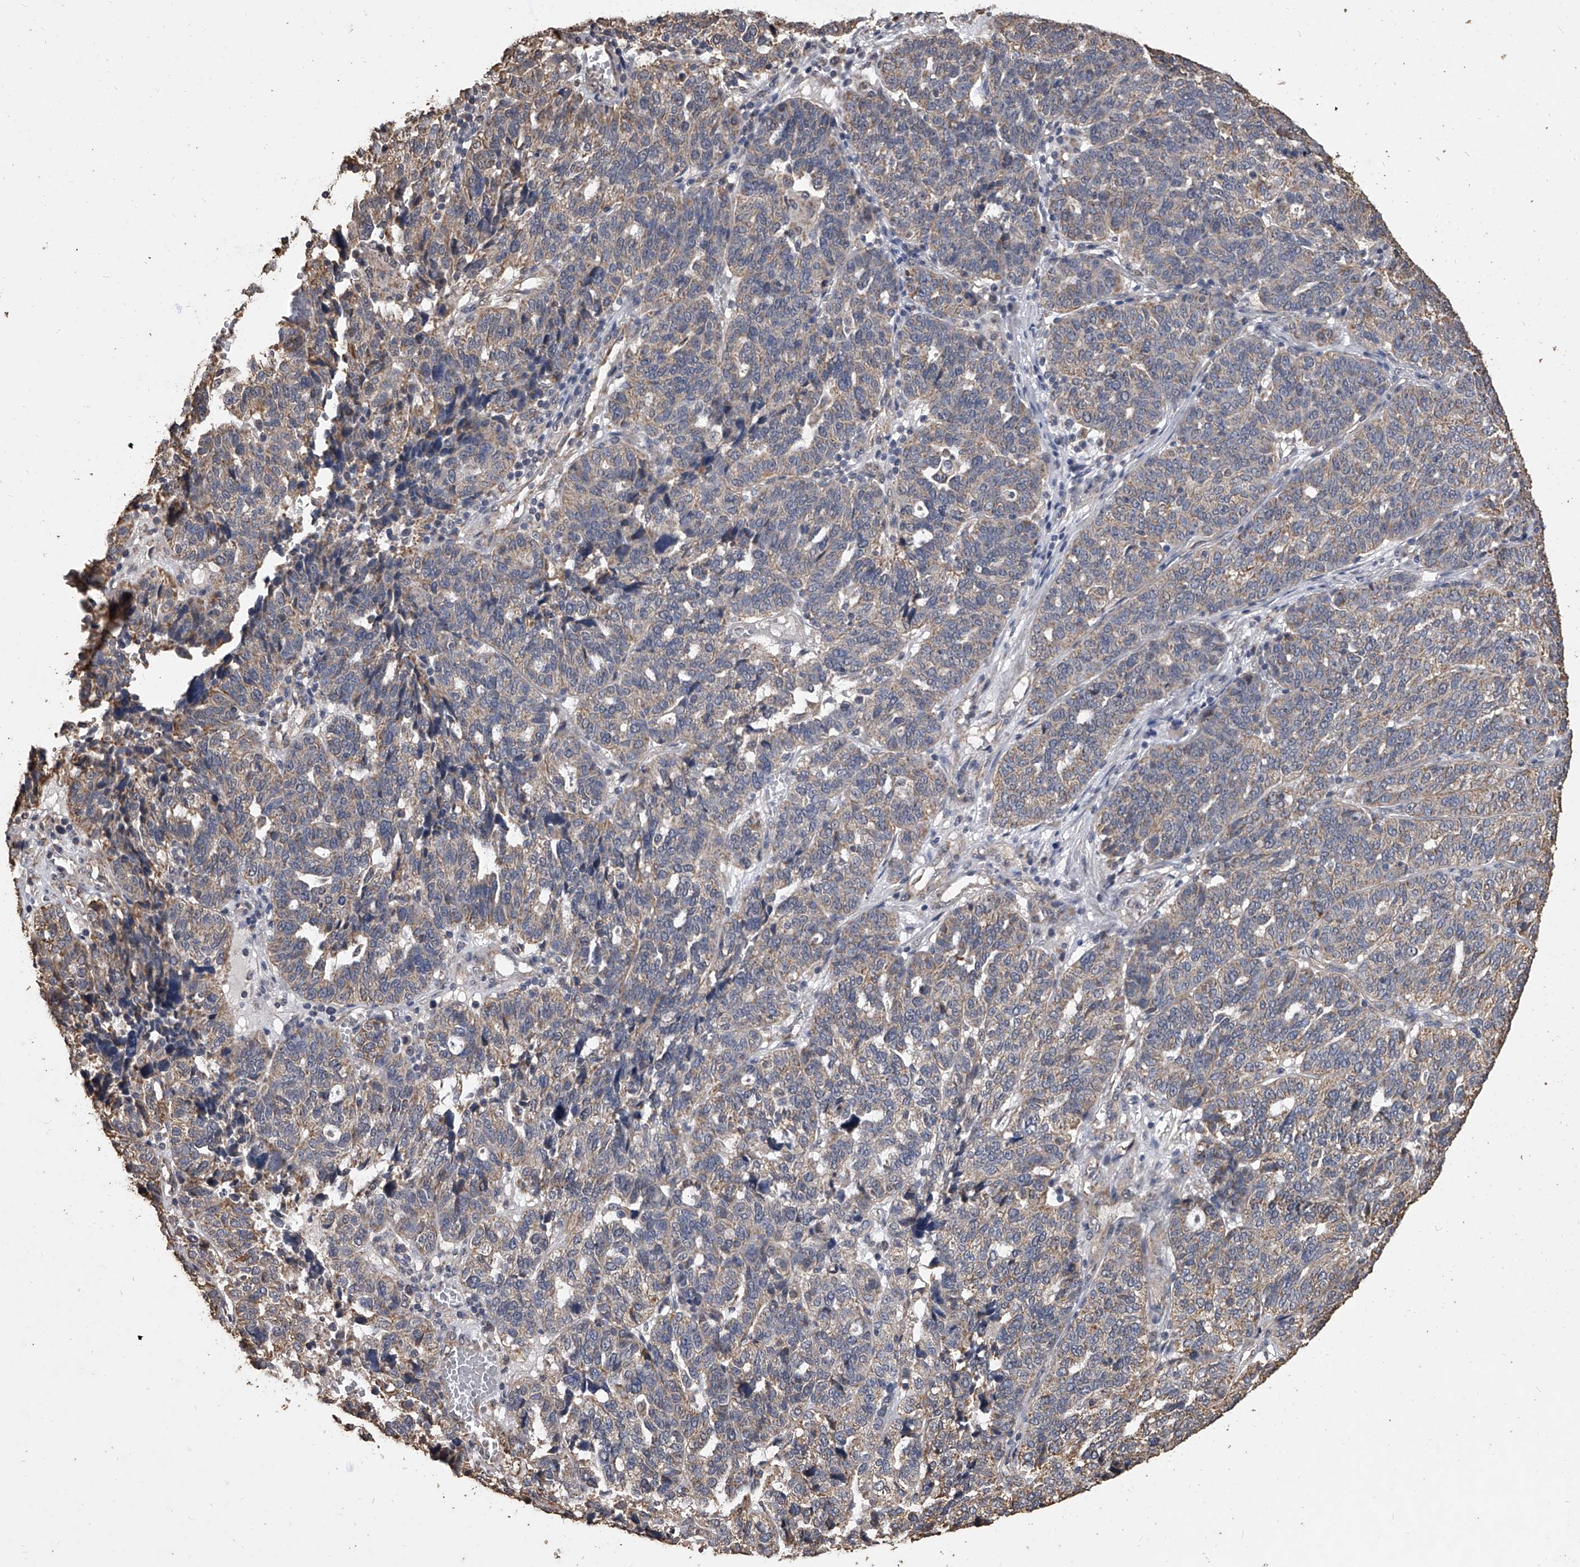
{"staining": {"intensity": "moderate", "quantity": "25%-75%", "location": "cytoplasmic/membranous"}, "tissue": "ovarian cancer", "cell_type": "Tumor cells", "image_type": "cancer", "snomed": [{"axis": "morphology", "description": "Cystadenocarcinoma, serous, NOS"}, {"axis": "topography", "description": "Ovary"}], "caption": "Immunohistochemical staining of ovarian cancer demonstrates moderate cytoplasmic/membranous protein expression in about 25%-75% of tumor cells.", "gene": "MRPL28", "patient": {"sex": "female", "age": 59}}